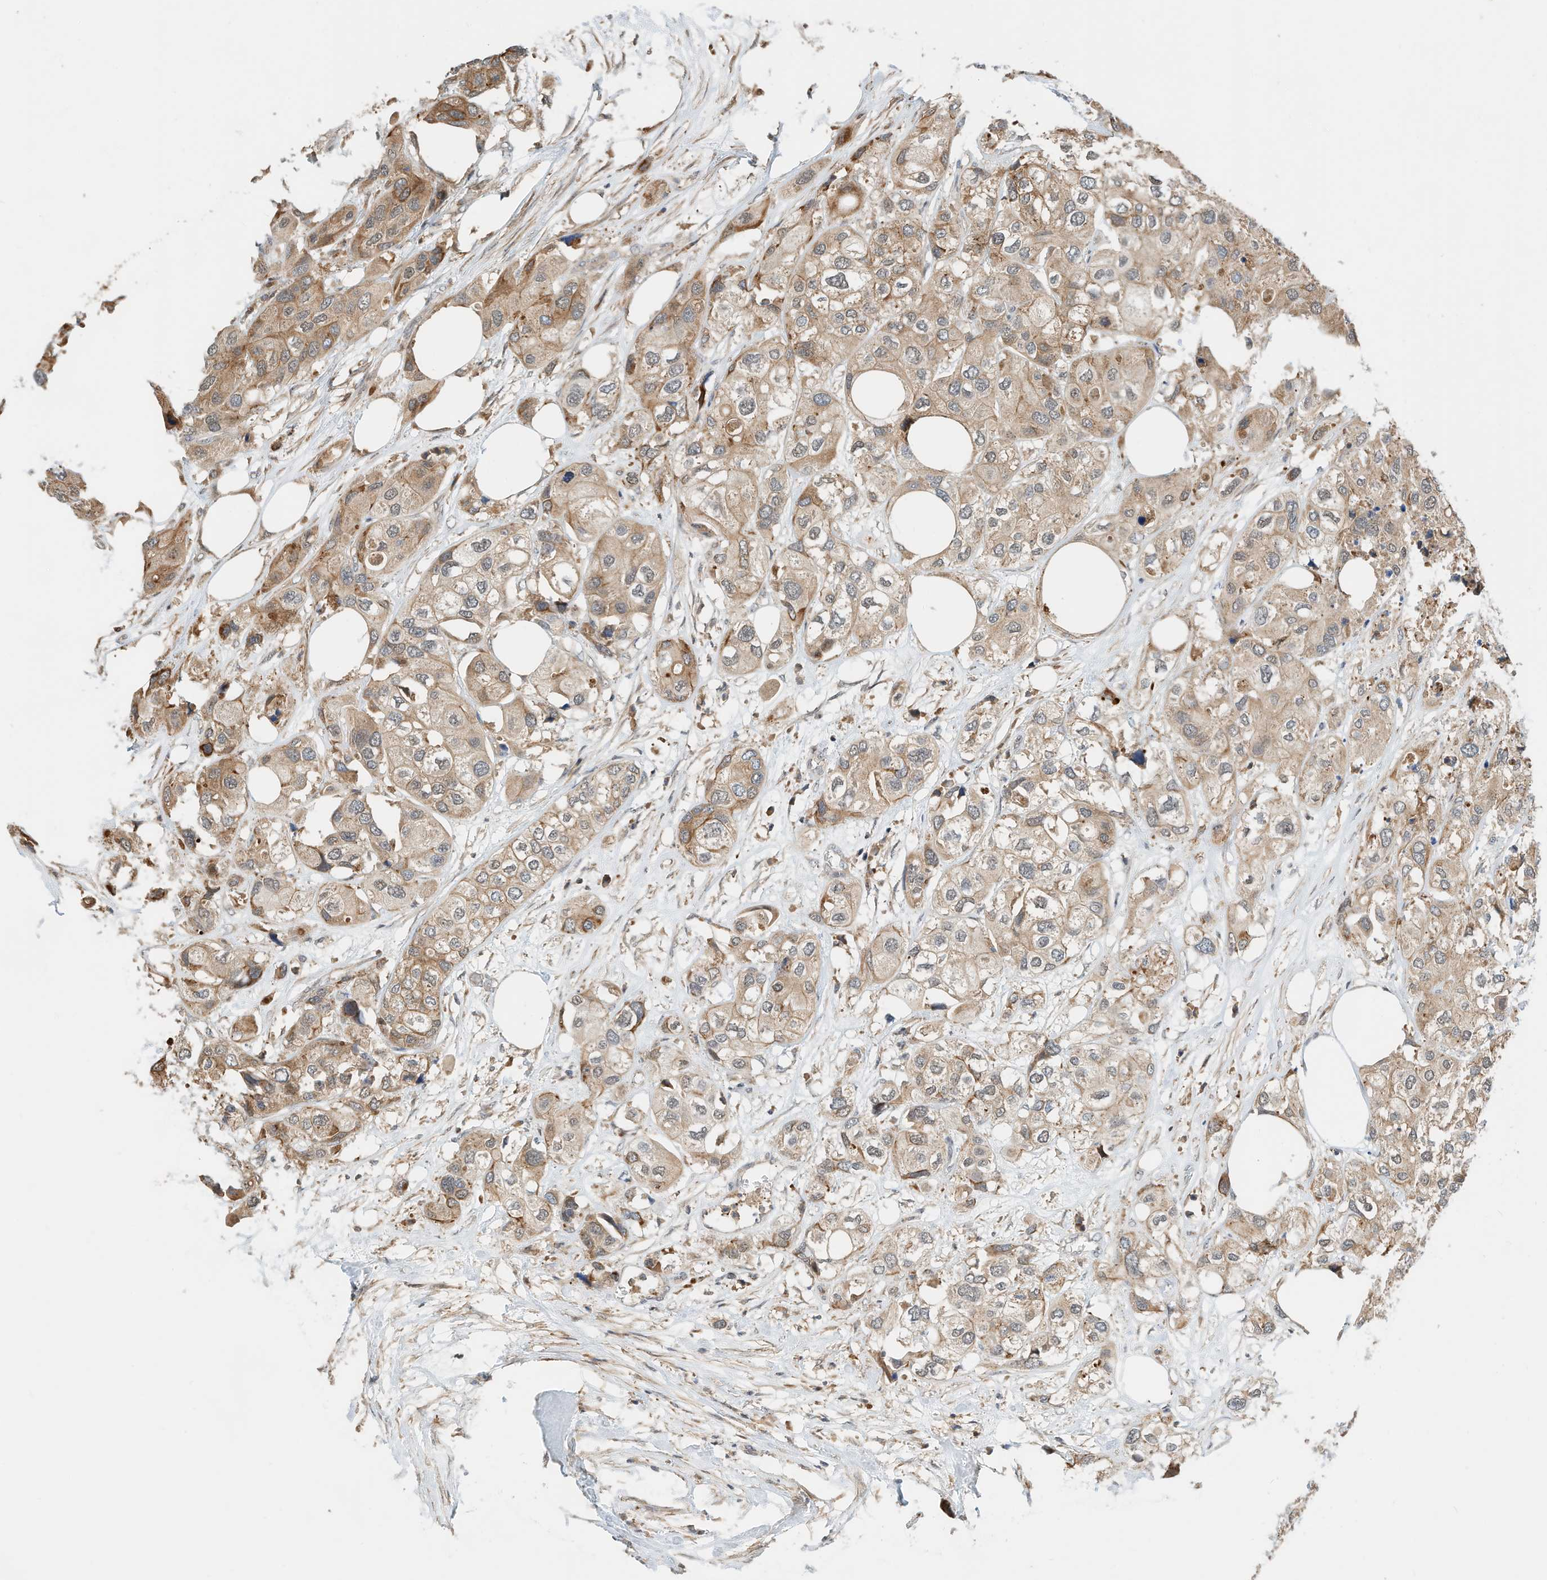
{"staining": {"intensity": "moderate", "quantity": "25%-75%", "location": "cytoplasmic/membranous"}, "tissue": "urothelial cancer", "cell_type": "Tumor cells", "image_type": "cancer", "snomed": [{"axis": "morphology", "description": "Urothelial carcinoma, High grade"}, {"axis": "topography", "description": "Urinary bladder"}], "caption": "Moderate cytoplasmic/membranous staining for a protein is present in about 25%-75% of tumor cells of urothelial cancer using IHC.", "gene": "CPAMD8", "patient": {"sex": "male", "age": 64}}